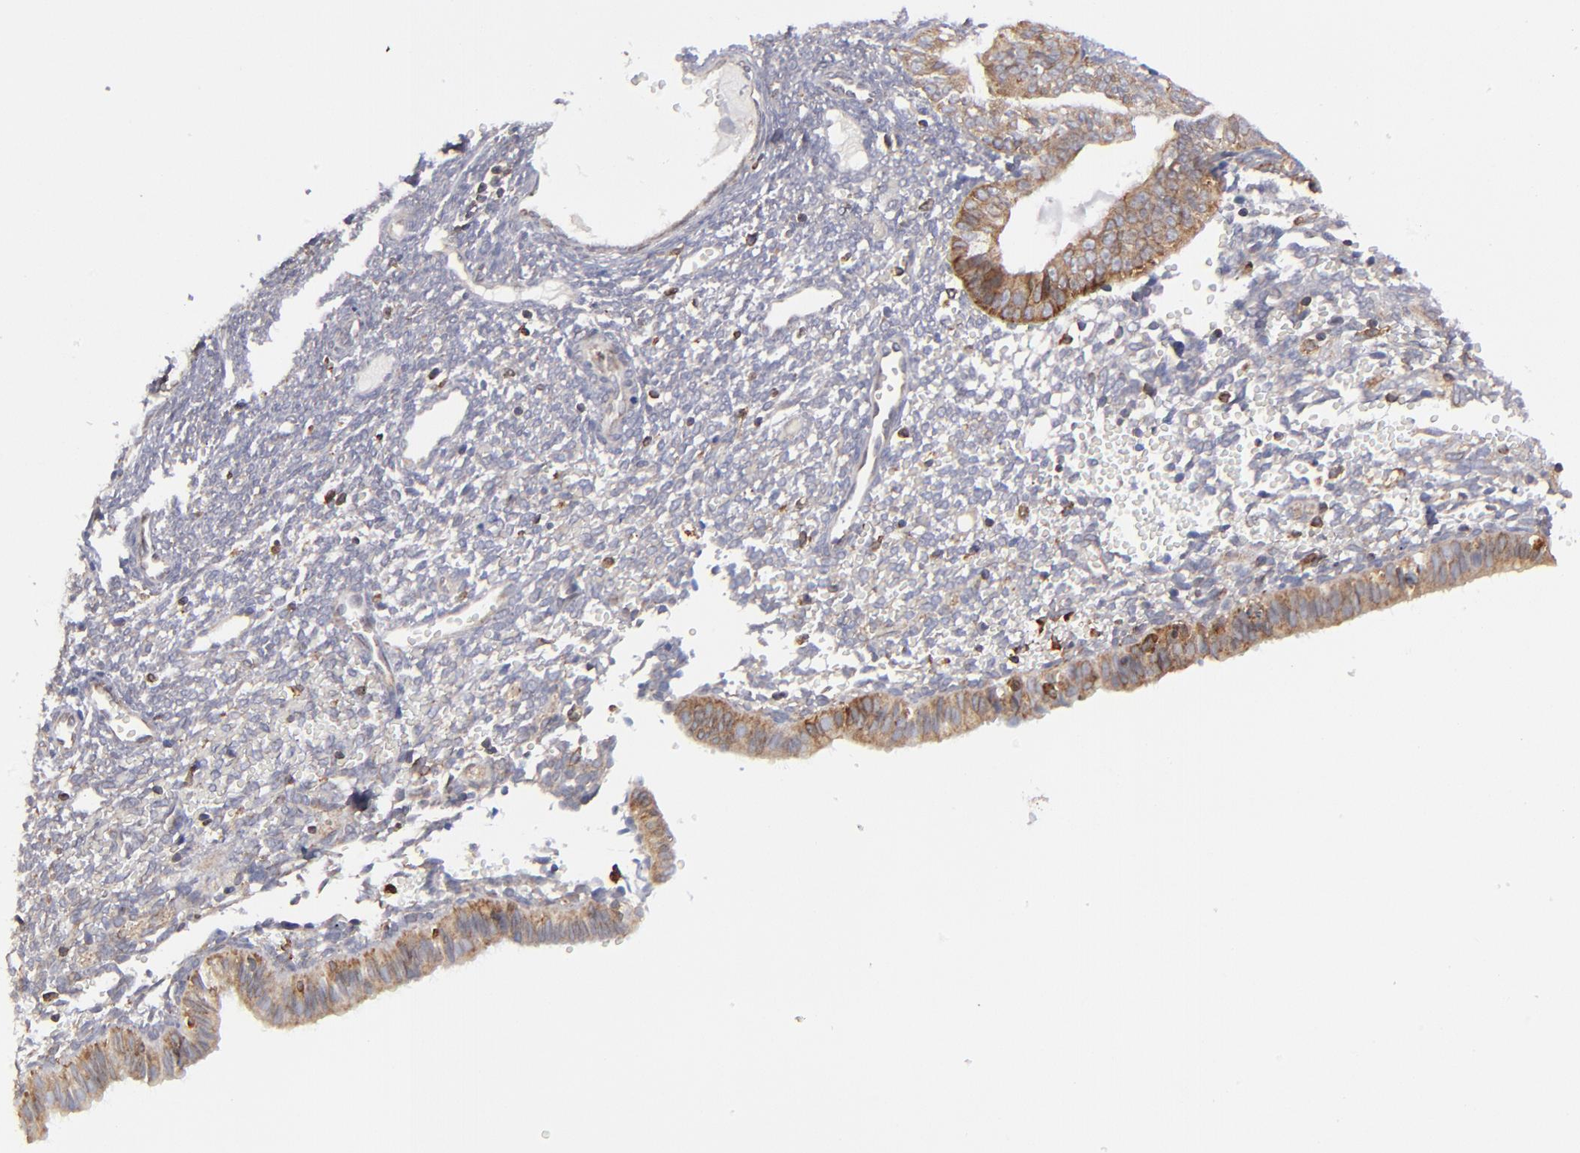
{"staining": {"intensity": "moderate", "quantity": "<25%", "location": "cytoplasmic/membranous"}, "tissue": "endometrium", "cell_type": "Cells in endometrial stroma", "image_type": "normal", "snomed": [{"axis": "morphology", "description": "Normal tissue, NOS"}, {"axis": "topography", "description": "Endometrium"}], "caption": "Human endometrium stained for a protein (brown) demonstrates moderate cytoplasmic/membranous positive positivity in about <25% of cells in endometrial stroma.", "gene": "TMX1", "patient": {"sex": "female", "age": 61}}